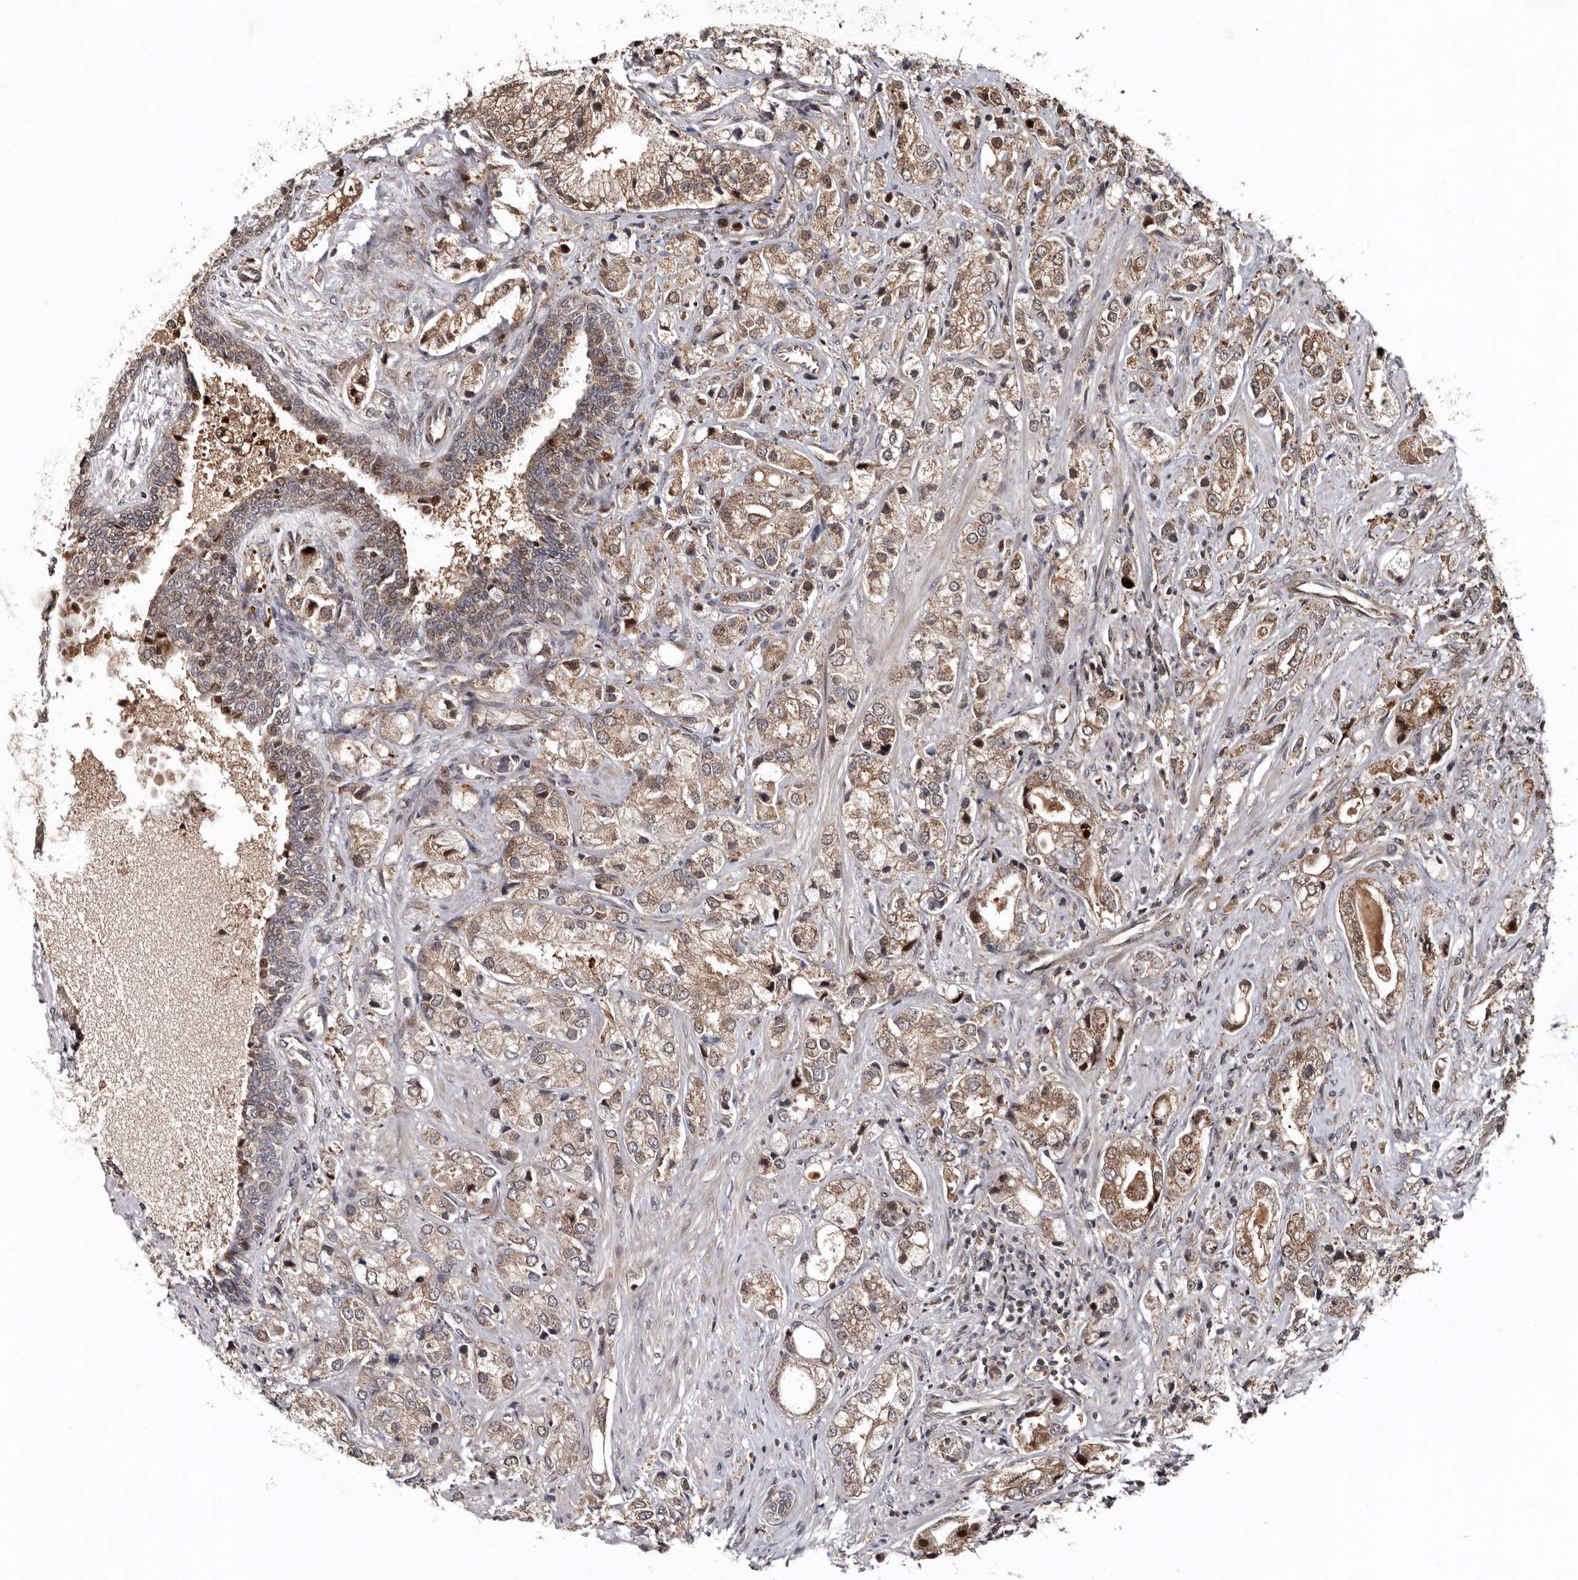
{"staining": {"intensity": "weak", "quantity": ">75%", "location": "cytoplasmic/membranous"}, "tissue": "prostate cancer", "cell_type": "Tumor cells", "image_type": "cancer", "snomed": [{"axis": "morphology", "description": "Adenocarcinoma, High grade"}, {"axis": "topography", "description": "Prostate"}], "caption": "Protein expression analysis of human prostate cancer (adenocarcinoma (high-grade)) reveals weak cytoplasmic/membranous expression in approximately >75% of tumor cells.", "gene": "WEE2", "patient": {"sex": "male", "age": 50}}